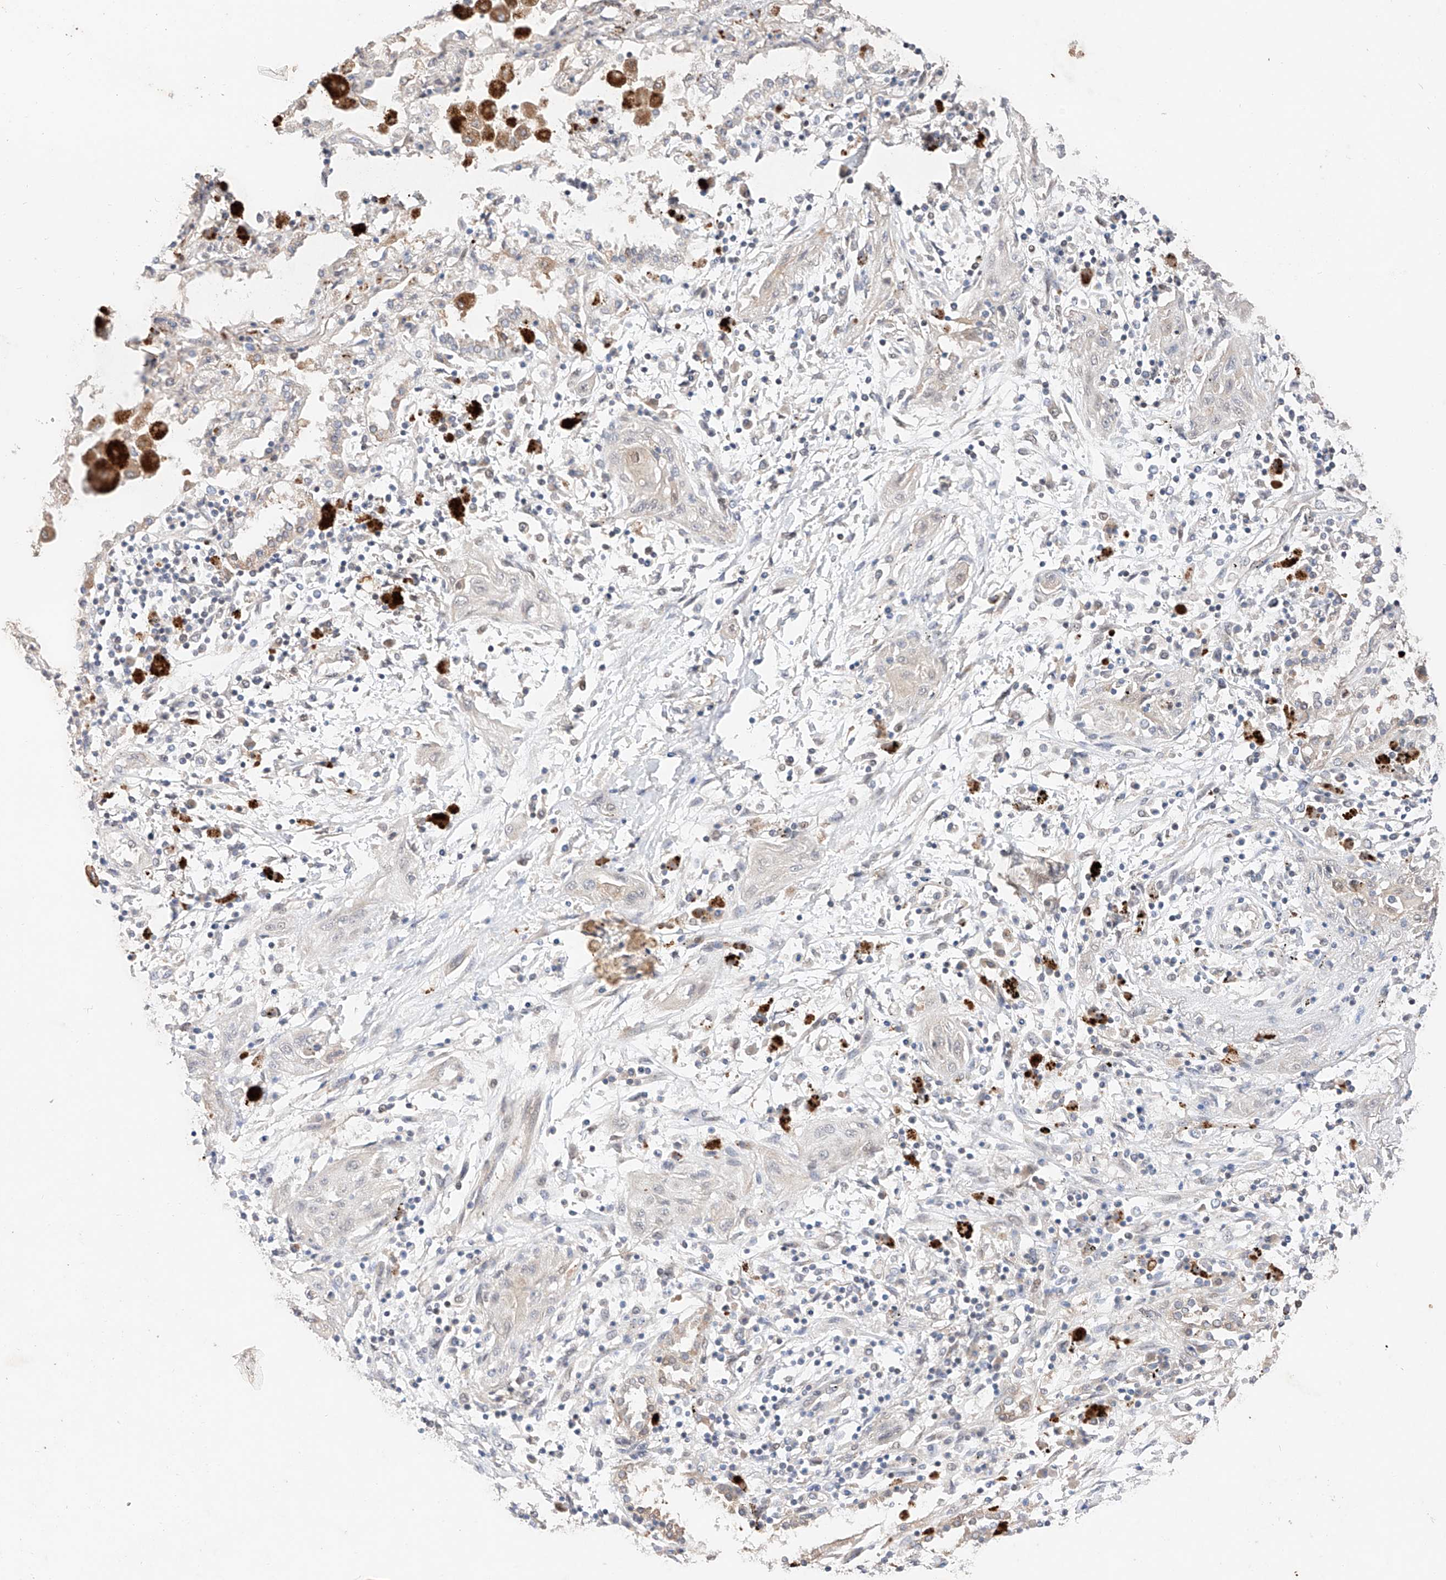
{"staining": {"intensity": "negative", "quantity": "none", "location": "none"}, "tissue": "lung cancer", "cell_type": "Tumor cells", "image_type": "cancer", "snomed": [{"axis": "morphology", "description": "Squamous cell carcinoma, NOS"}, {"axis": "topography", "description": "Lung"}], "caption": "An immunohistochemistry photomicrograph of lung squamous cell carcinoma is shown. There is no staining in tumor cells of lung squamous cell carcinoma.", "gene": "GCNT1", "patient": {"sex": "female", "age": 47}}